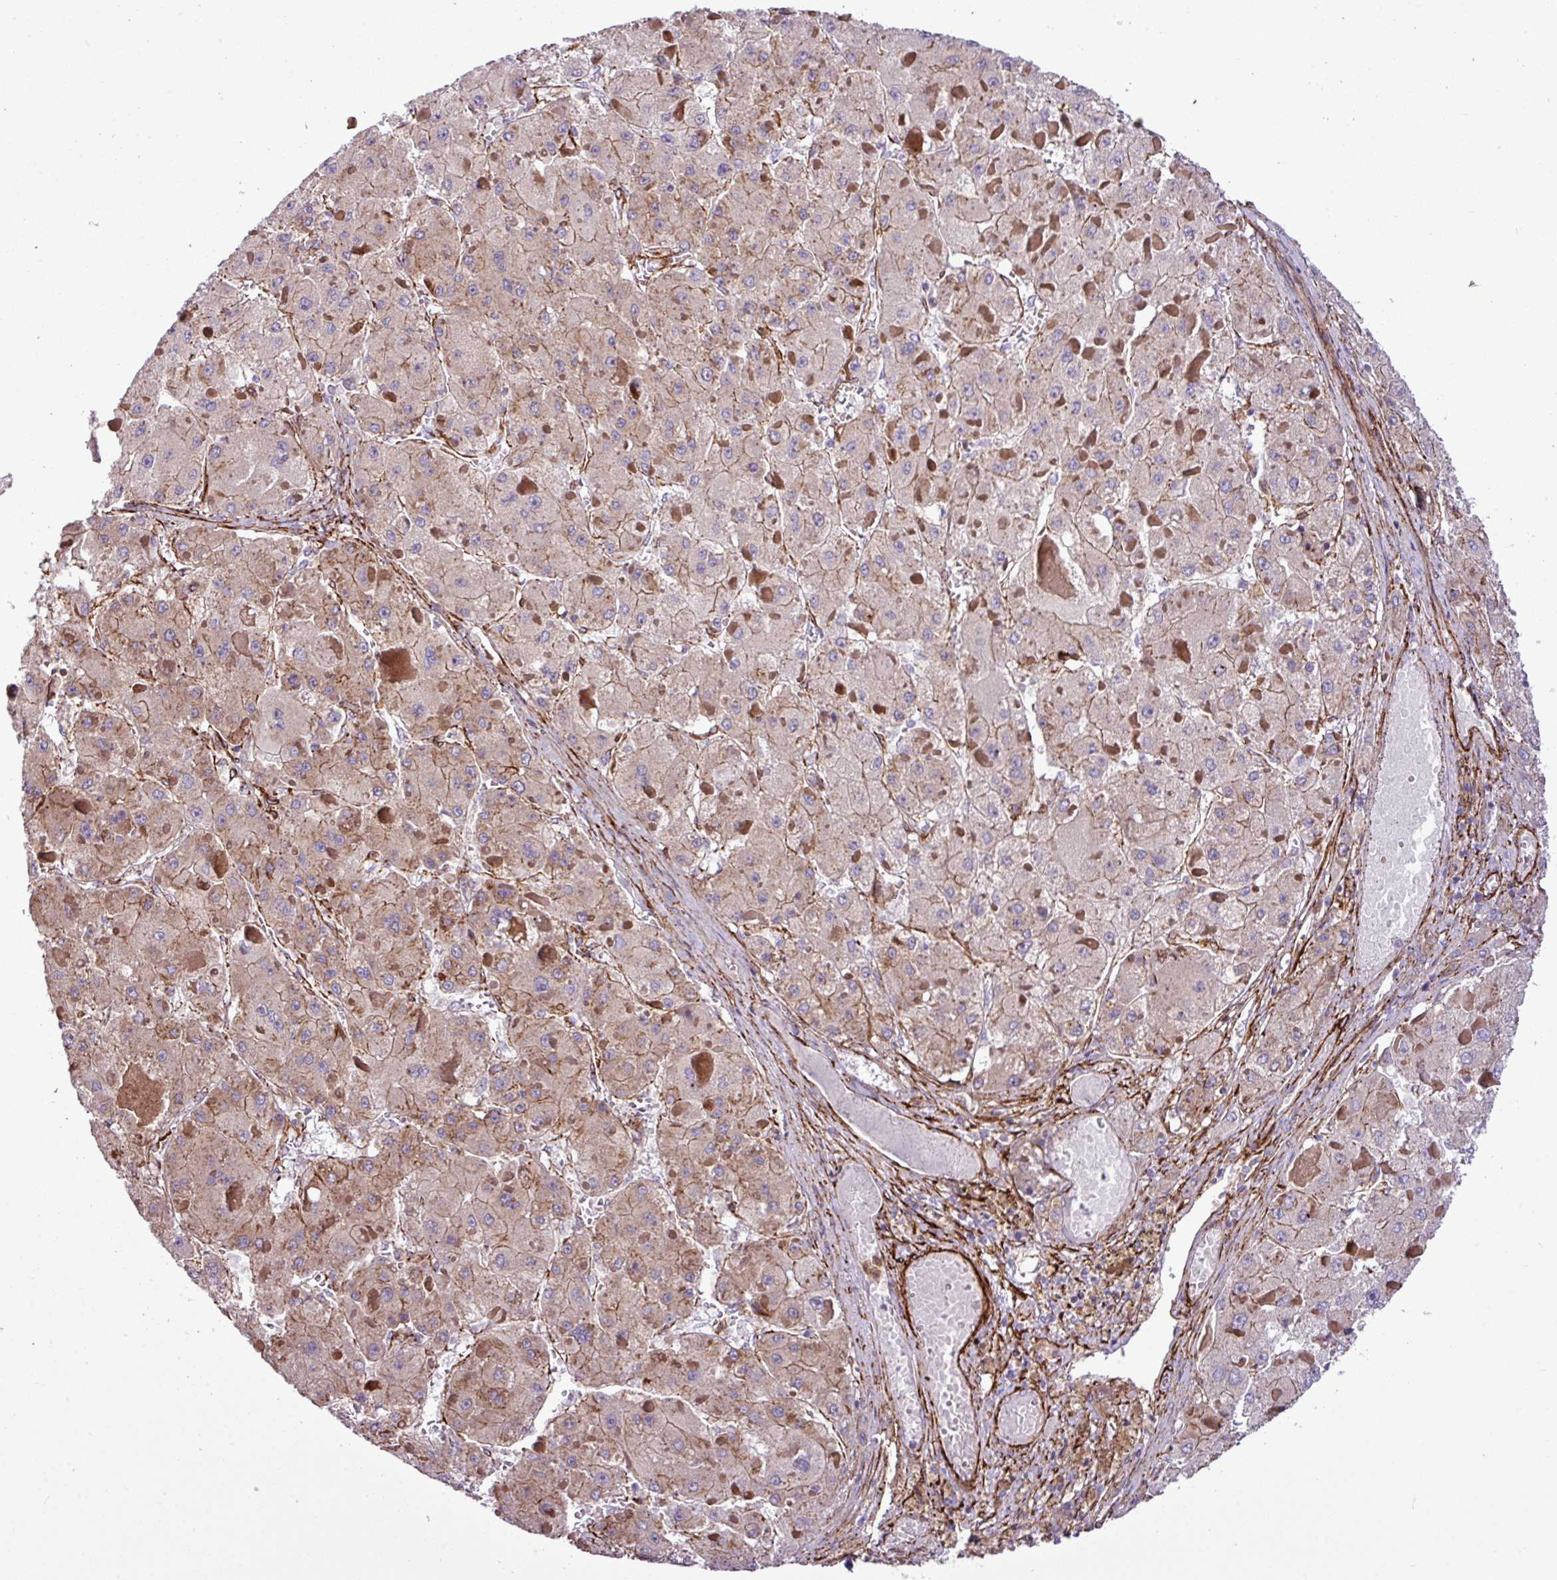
{"staining": {"intensity": "weak", "quantity": ">75%", "location": "cytoplasmic/membranous"}, "tissue": "liver cancer", "cell_type": "Tumor cells", "image_type": "cancer", "snomed": [{"axis": "morphology", "description": "Carcinoma, Hepatocellular, NOS"}, {"axis": "topography", "description": "Liver"}], "caption": "Liver cancer stained for a protein shows weak cytoplasmic/membranous positivity in tumor cells.", "gene": "FAM47E", "patient": {"sex": "female", "age": 73}}